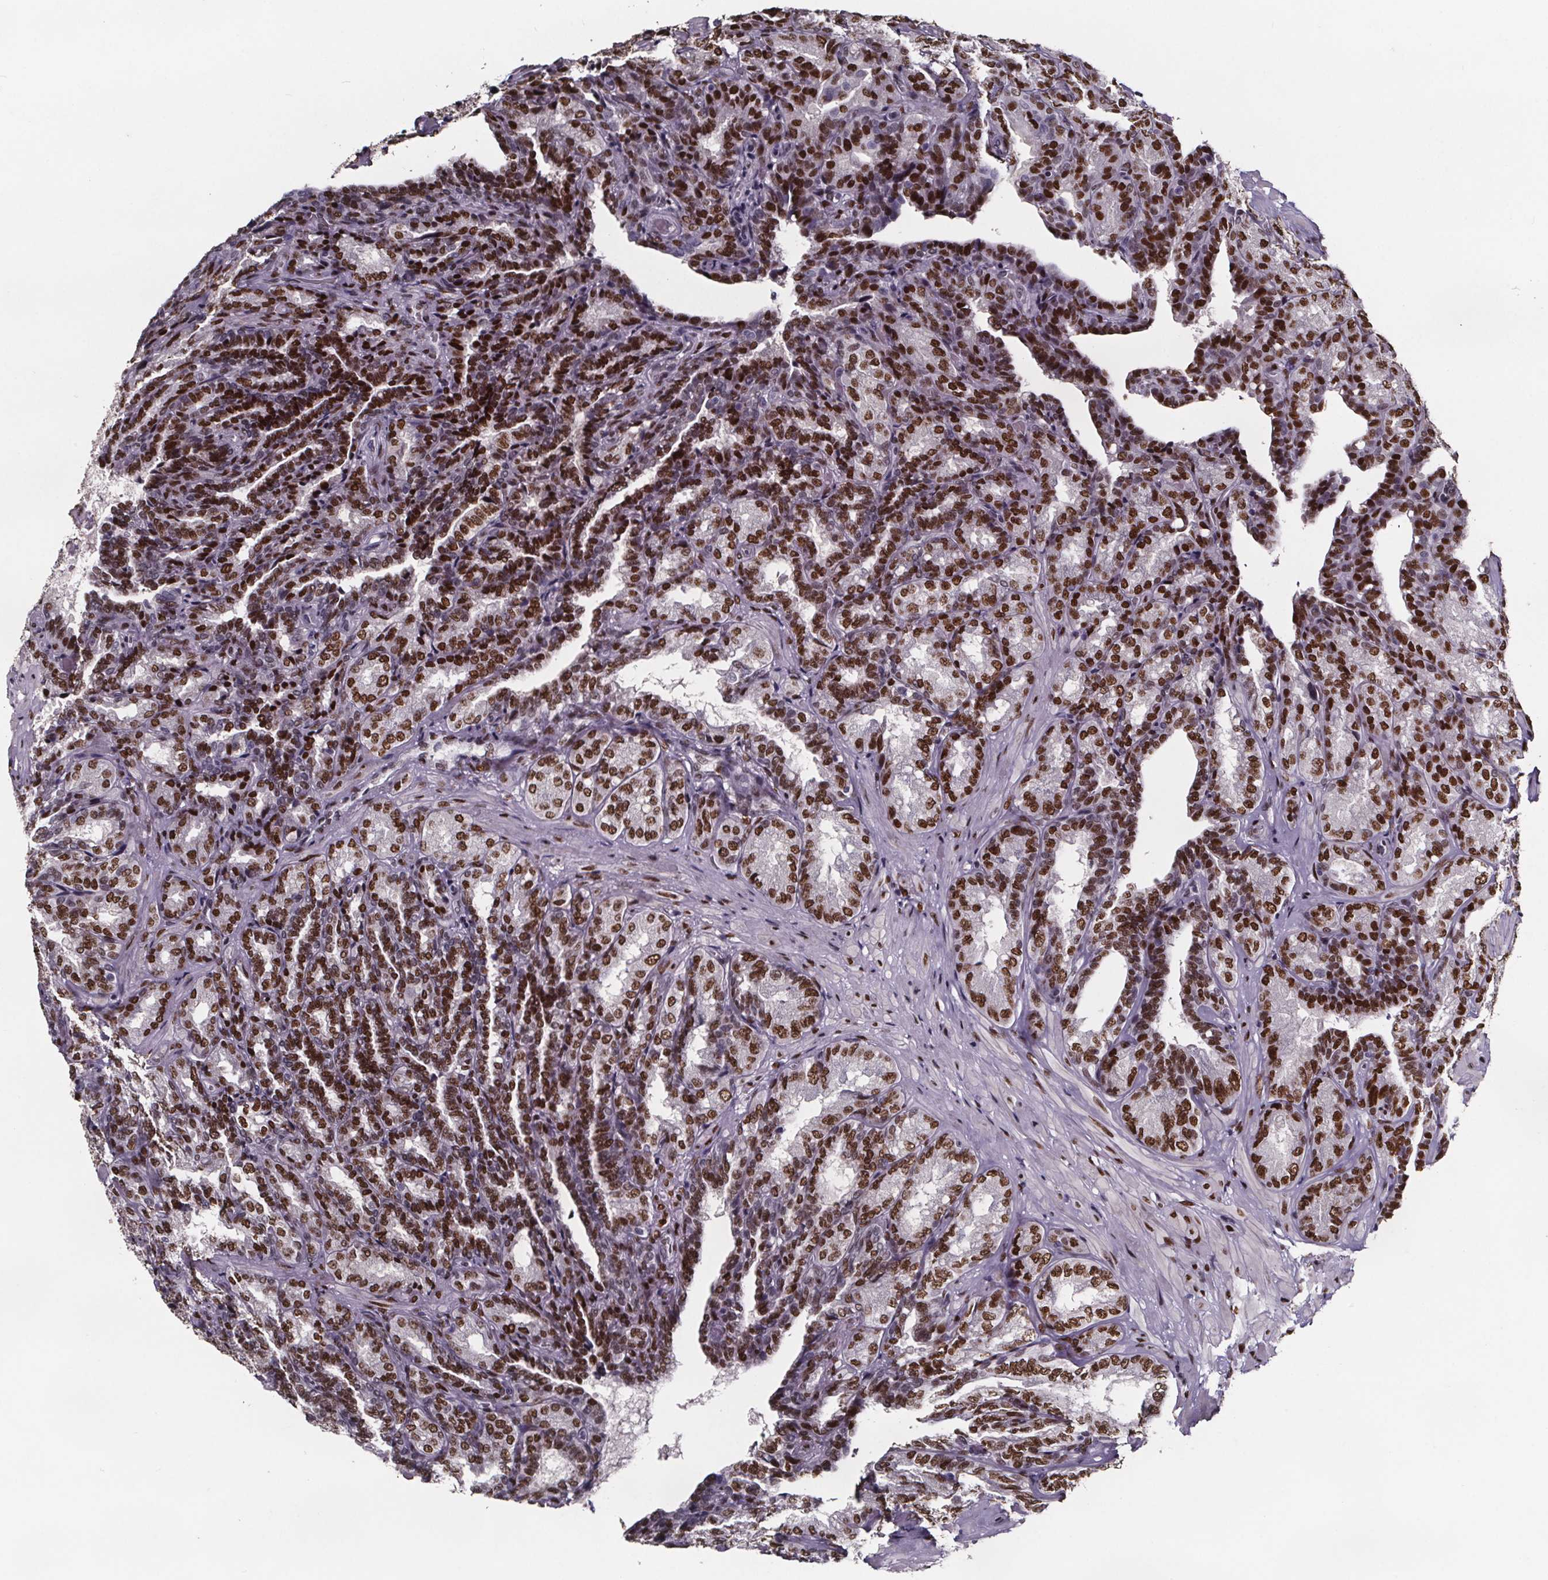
{"staining": {"intensity": "strong", "quantity": ">75%", "location": "nuclear"}, "tissue": "seminal vesicle", "cell_type": "Glandular cells", "image_type": "normal", "snomed": [{"axis": "morphology", "description": "Normal tissue, NOS"}, {"axis": "topography", "description": "Seminal veicle"}], "caption": "Glandular cells display strong nuclear positivity in about >75% of cells in normal seminal vesicle. The staining is performed using DAB brown chromogen to label protein expression. The nuclei are counter-stained blue using hematoxylin.", "gene": "AR", "patient": {"sex": "male", "age": 68}}